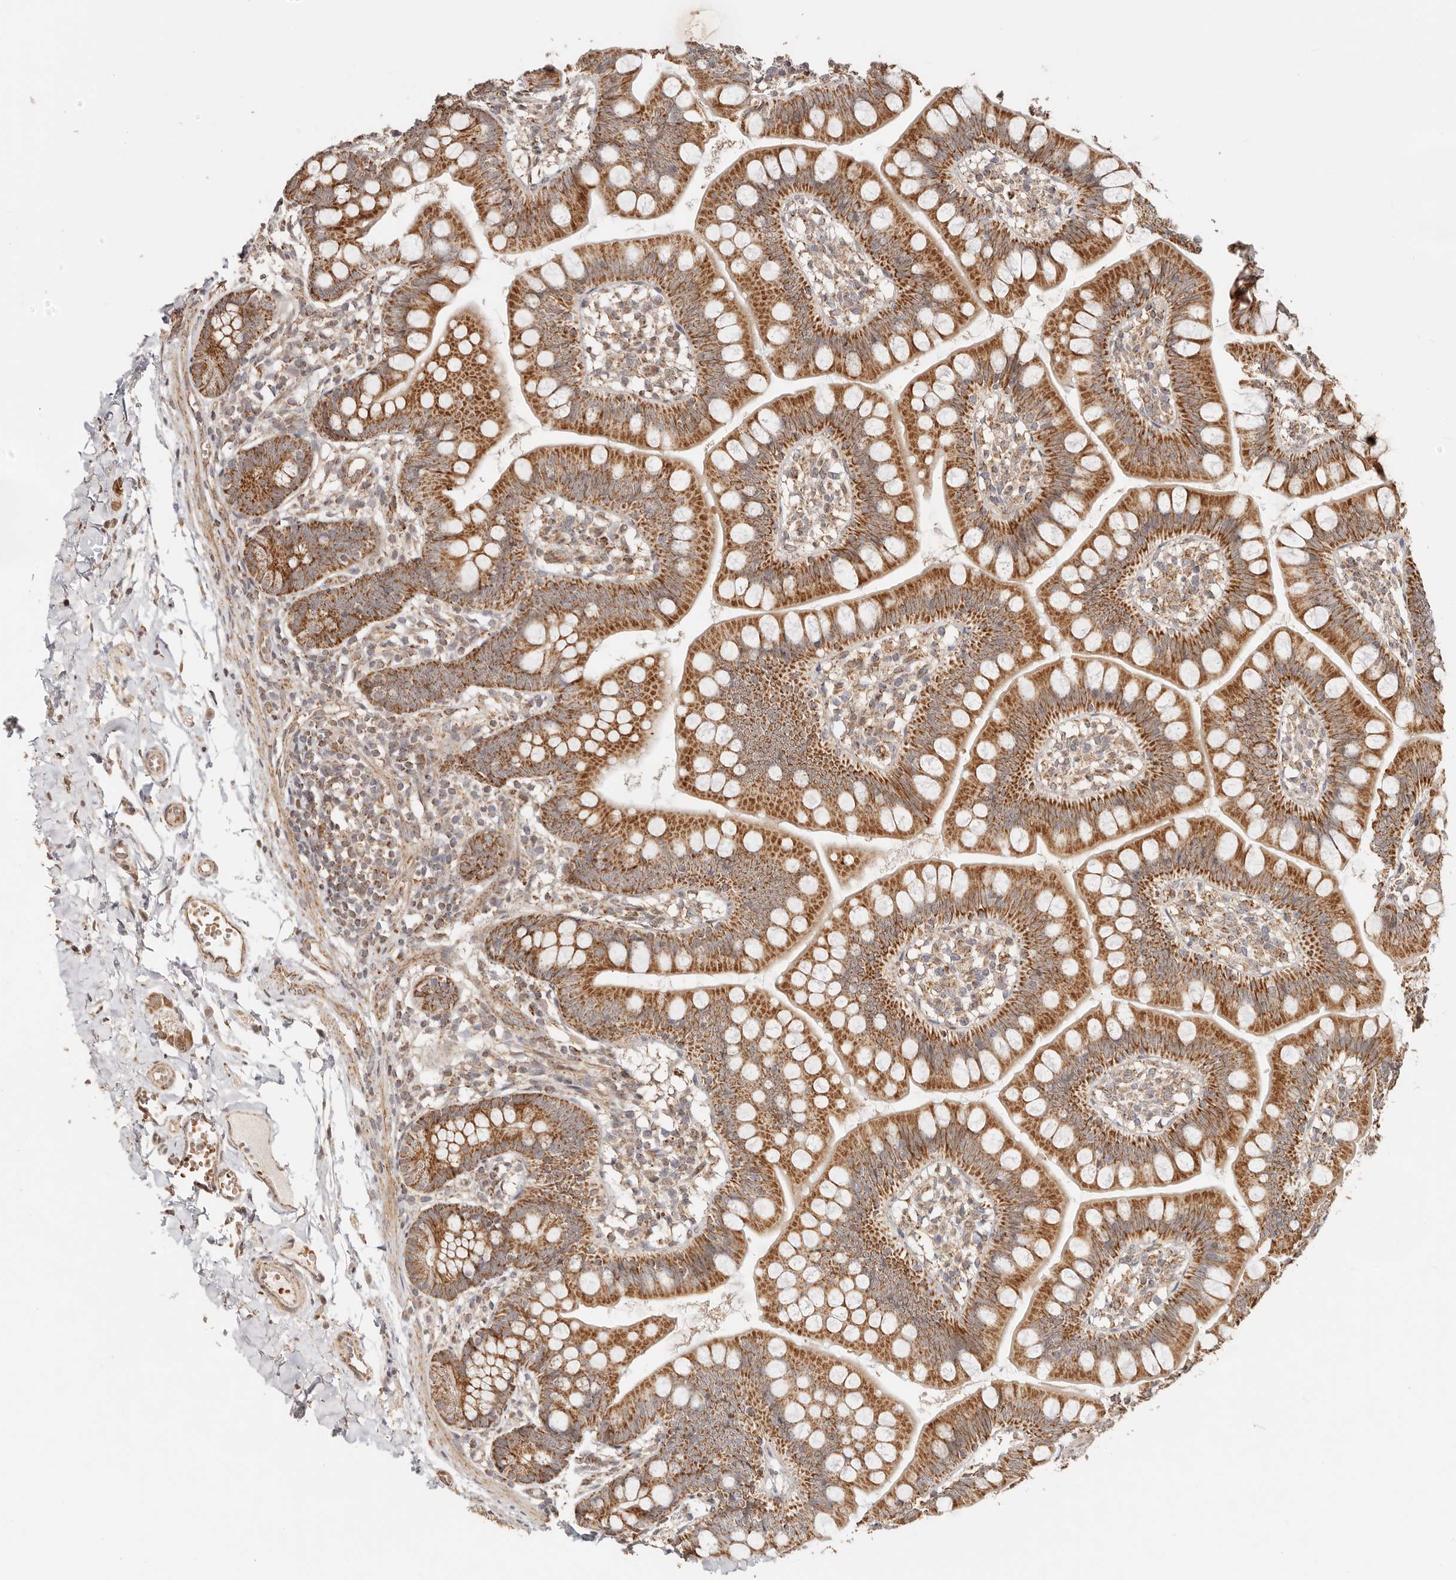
{"staining": {"intensity": "strong", "quantity": ">75%", "location": "cytoplasmic/membranous"}, "tissue": "small intestine", "cell_type": "Glandular cells", "image_type": "normal", "snomed": [{"axis": "morphology", "description": "Normal tissue, NOS"}, {"axis": "topography", "description": "Small intestine"}], "caption": "Strong cytoplasmic/membranous protein staining is identified in about >75% of glandular cells in small intestine.", "gene": "NDUFB11", "patient": {"sex": "male", "age": 7}}